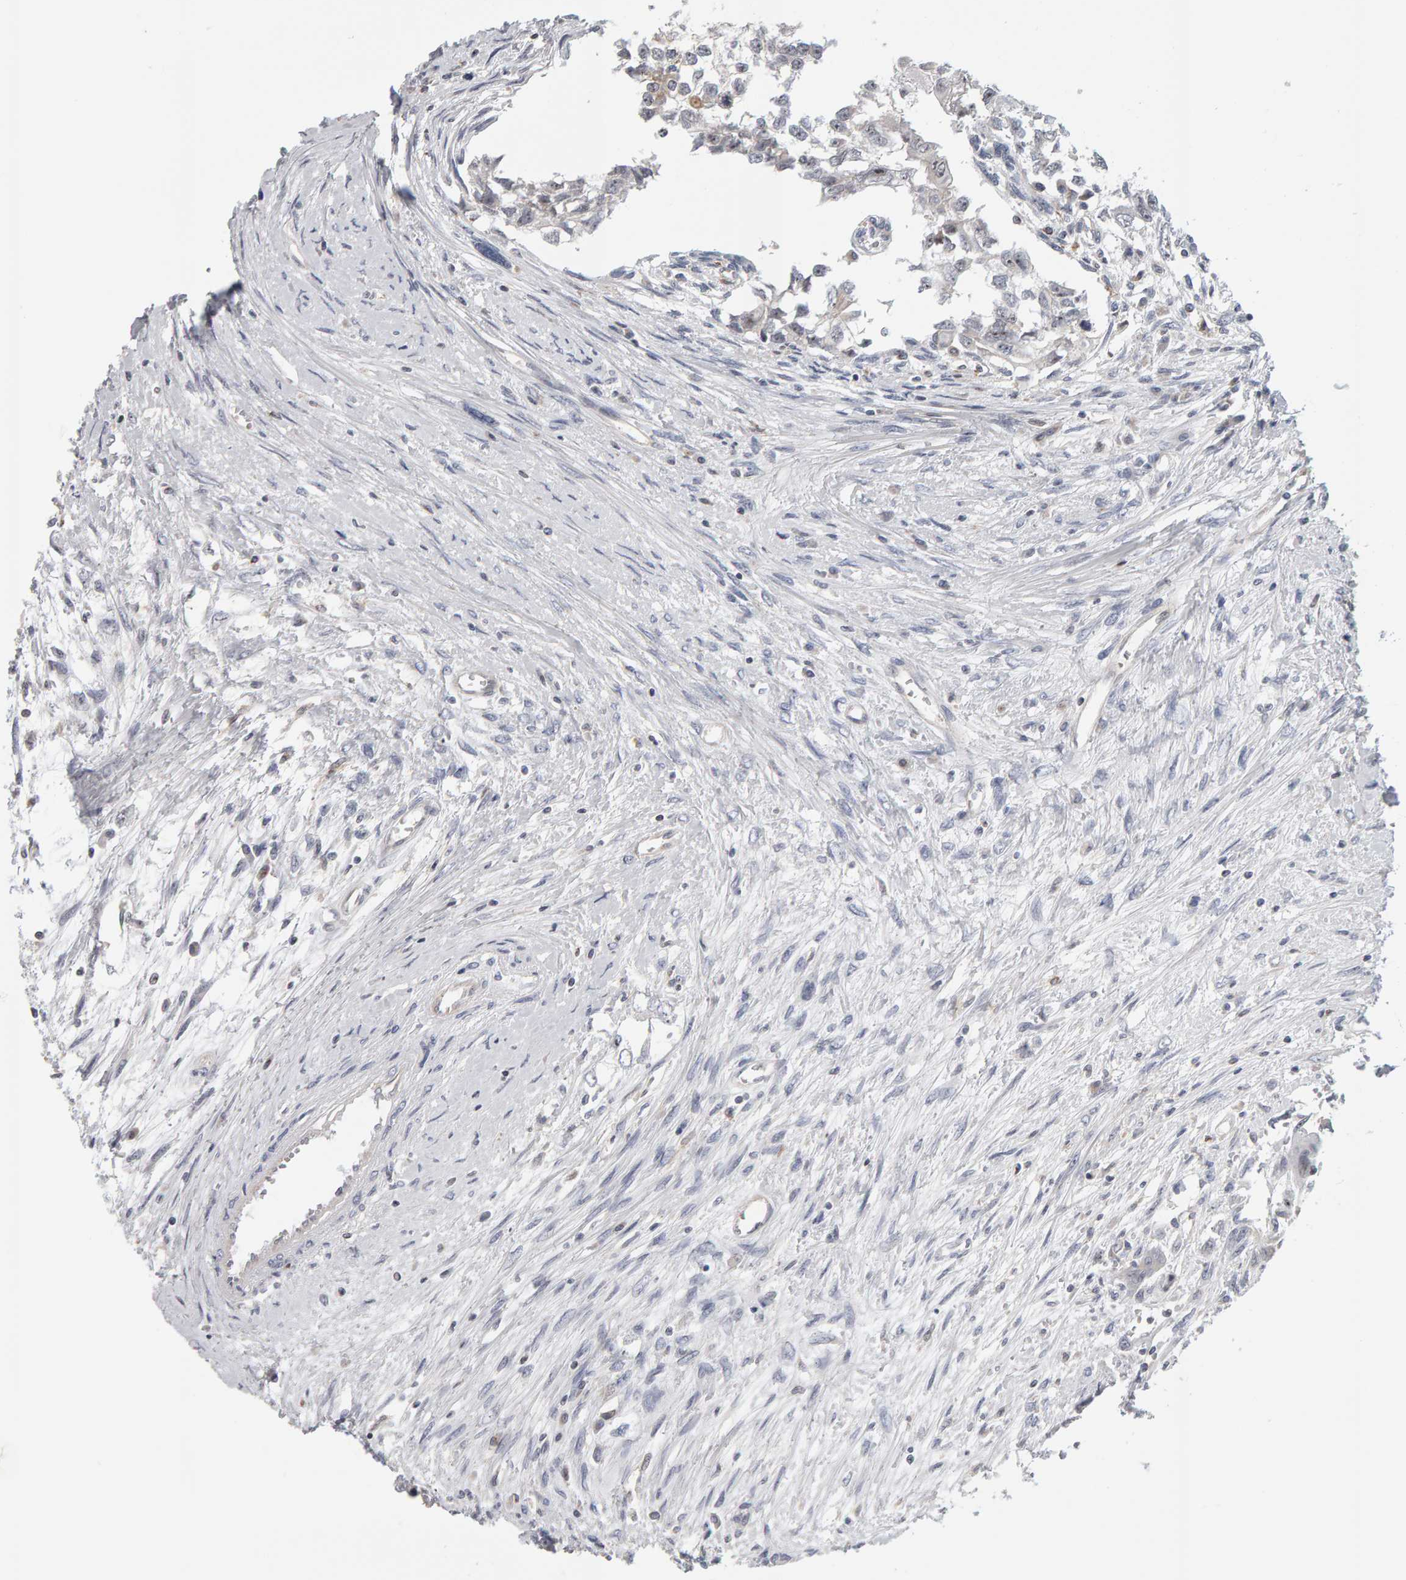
{"staining": {"intensity": "negative", "quantity": "none", "location": "none"}, "tissue": "testis cancer", "cell_type": "Tumor cells", "image_type": "cancer", "snomed": [{"axis": "morphology", "description": "Seminoma, NOS"}, {"axis": "morphology", "description": "Carcinoma, Embryonal, NOS"}, {"axis": "topography", "description": "Testis"}], "caption": "A micrograph of human testis cancer (embryonal carcinoma) is negative for staining in tumor cells. Nuclei are stained in blue.", "gene": "MSRA", "patient": {"sex": "male", "age": 51}}